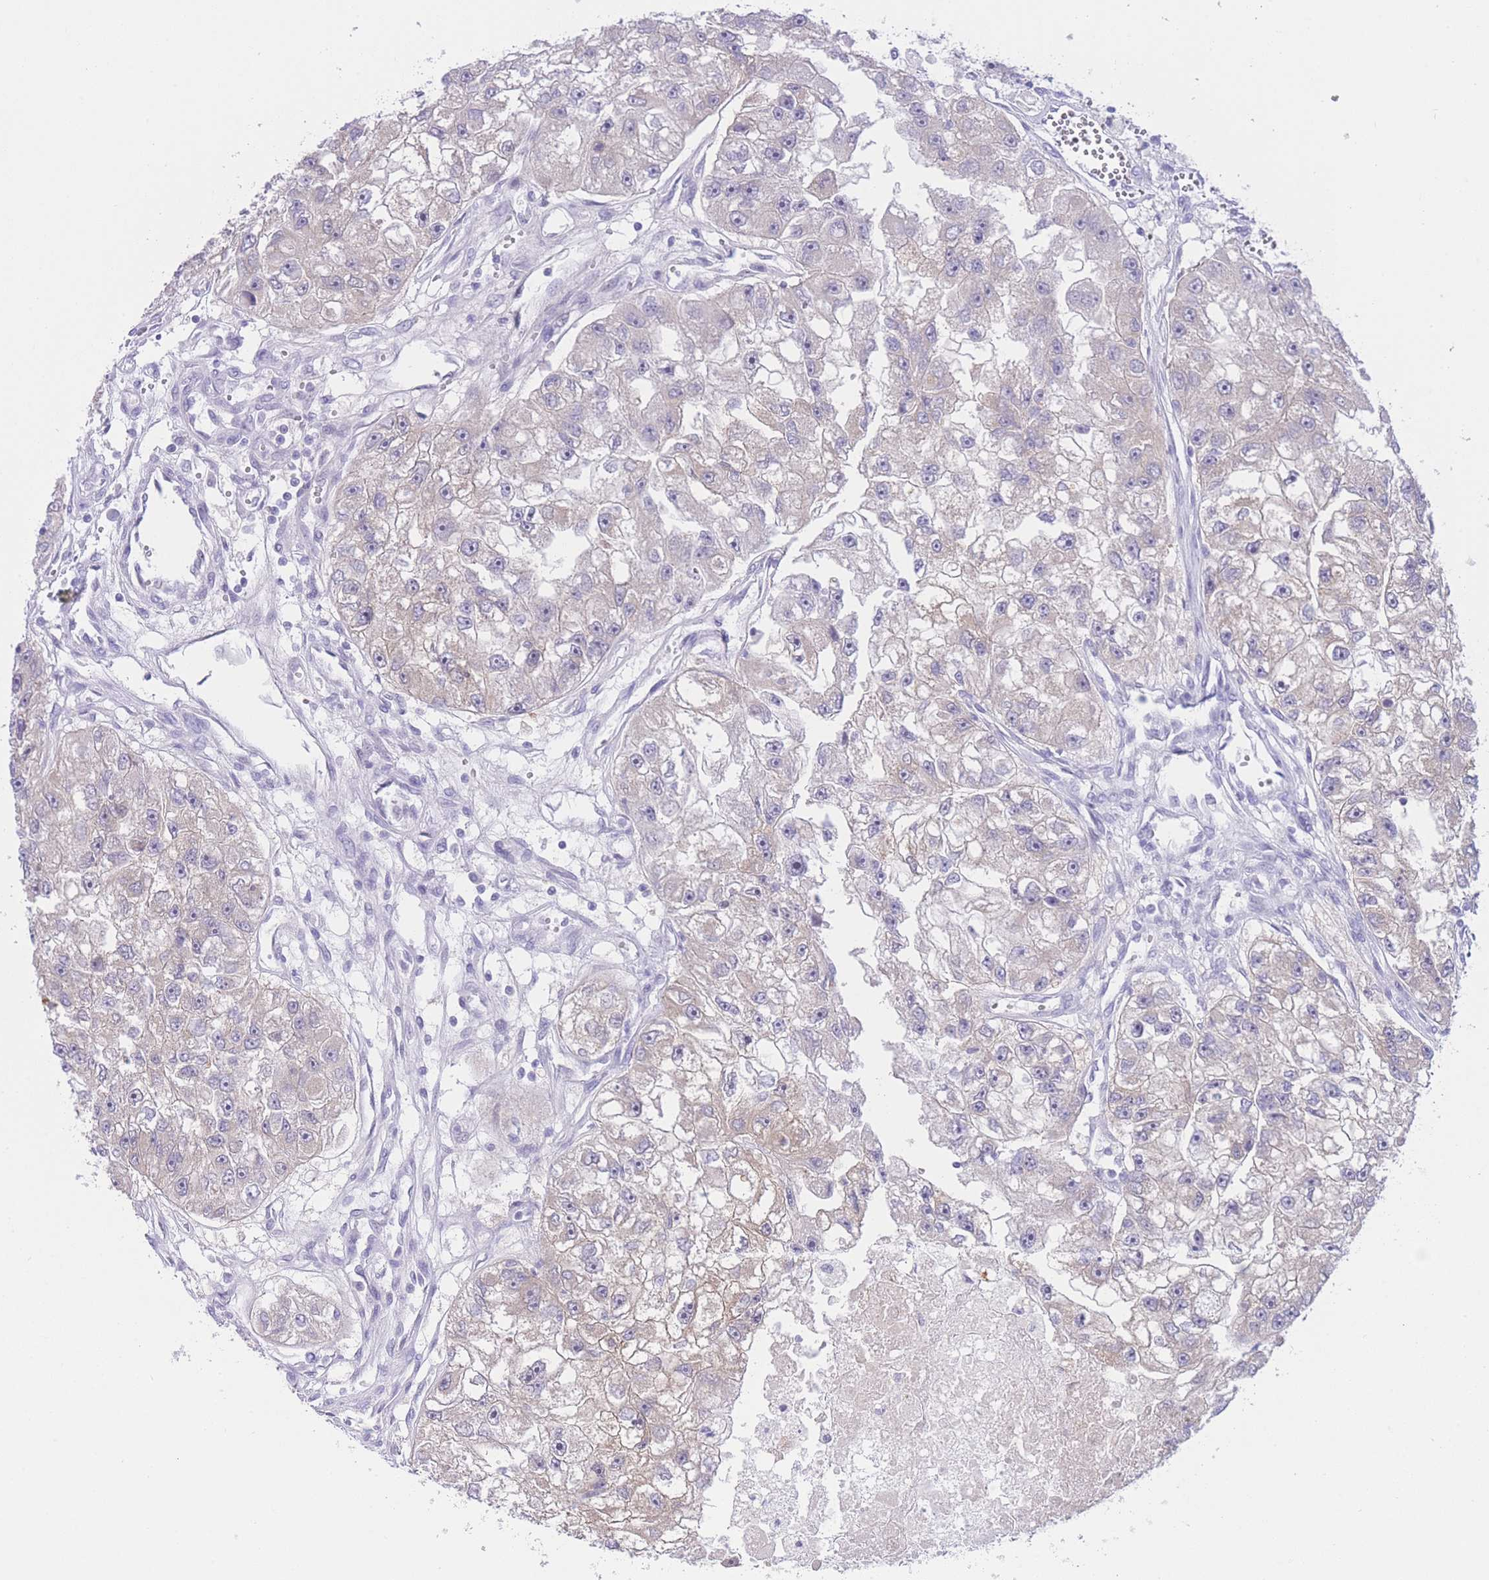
{"staining": {"intensity": "weak", "quantity": "25%-75%", "location": "cytoplasmic/membranous"}, "tissue": "renal cancer", "cell_type": "Tumor cells", "image_type": "cancer", "snomed": [{"axis": "morphology", "description": "Adenocarcinoma, NOS"}, {"axis": "topography", "description": "Kidney"}], "caption": "DAB immunohistochemical staining of human renal adenocarcinoma exhibits weak cytoplasmic/membranous protein expression in about 25%-75% of tumor cells.", "gene": "ZNF212", "patient": {"sex": "male", "age": 63}}